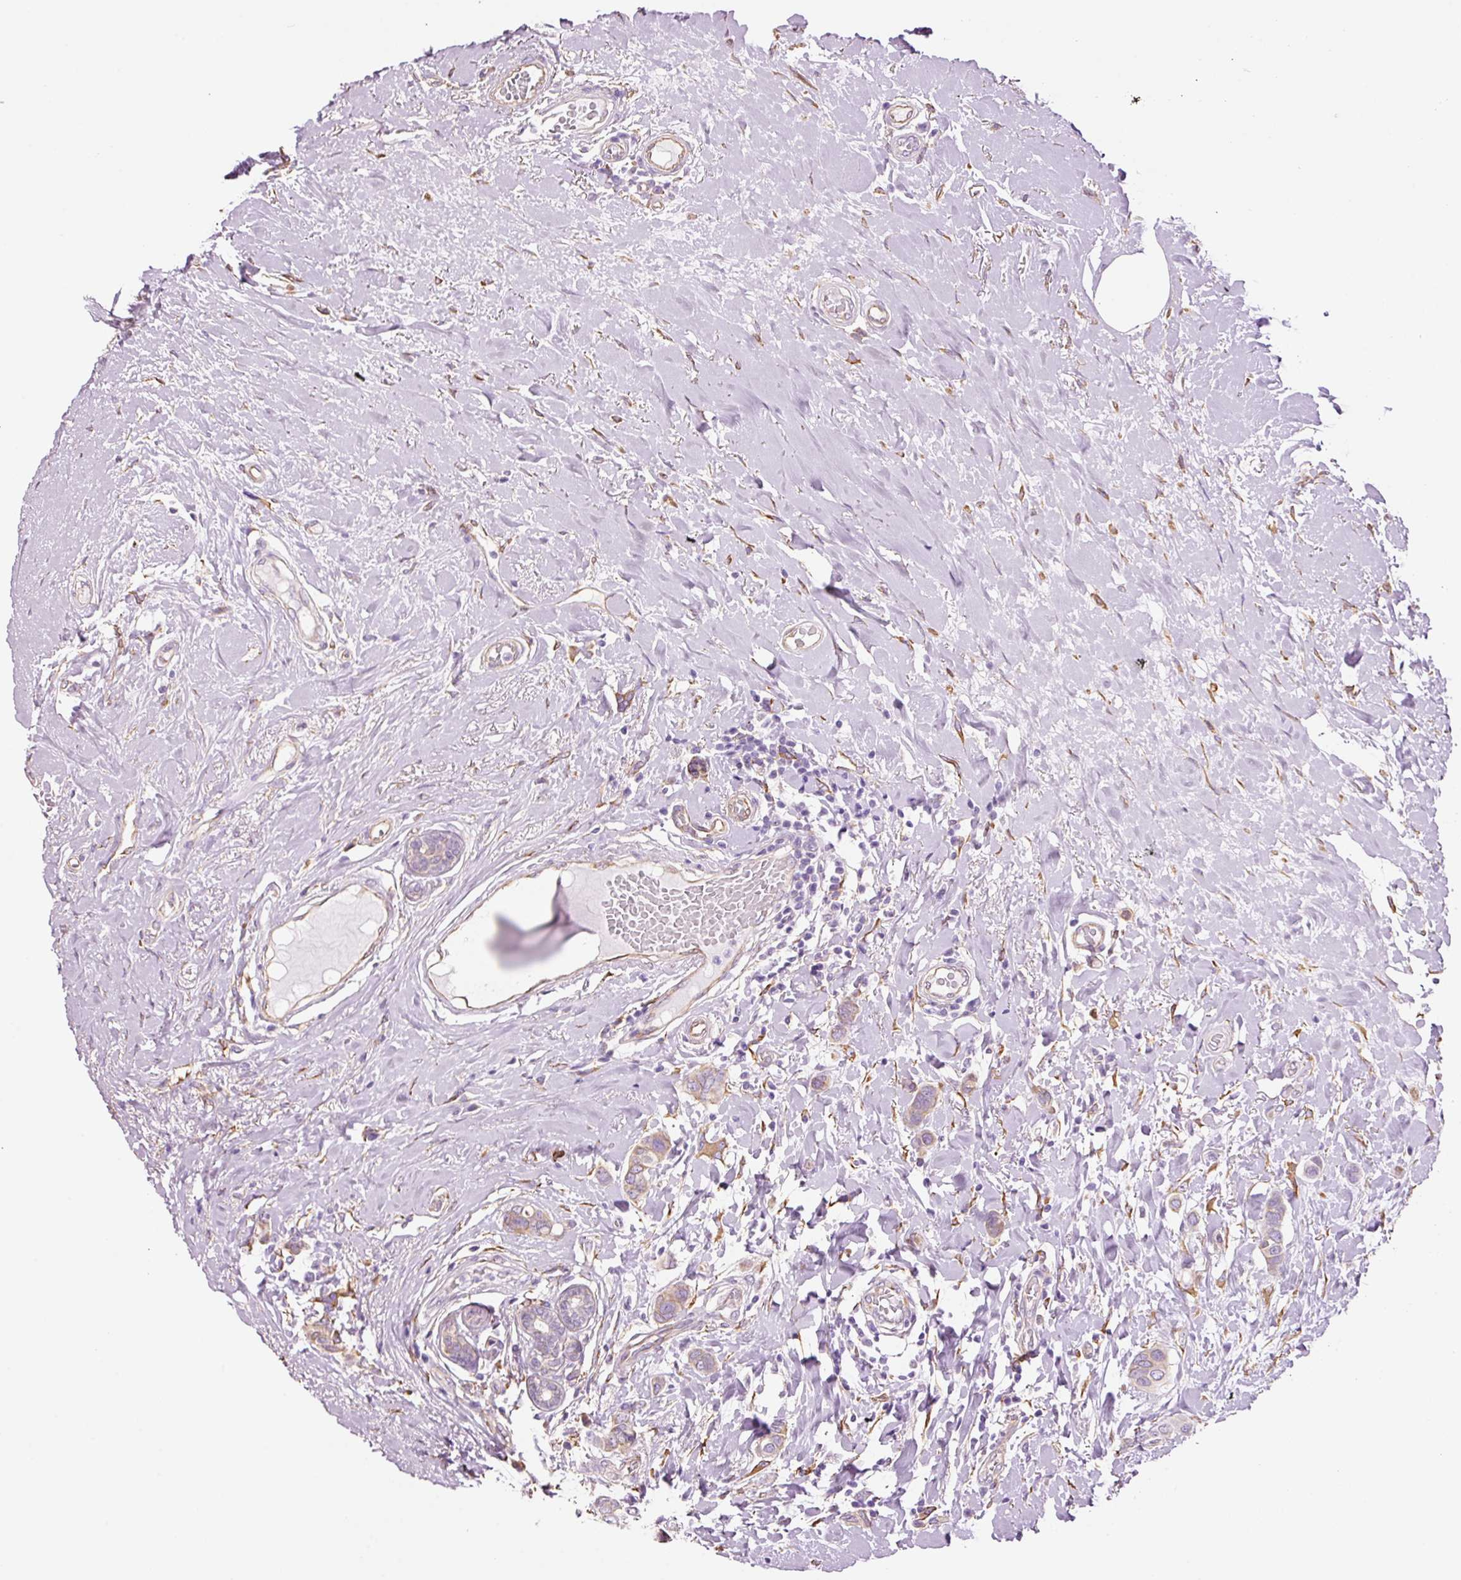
{"staining": {"intensity": "weak", "quantity": ">75%", "location": "cytoplasmic/membranous"}, "tissue": "breast cancer", "cell_type": "Tumor cells", "image_type": "cancer", "snomed": [{"axis": "morphology", "description": "Lobular carcinoma"}, {"axis": "topography", "description": "Breast"}], "caption": "Immunohistochemical staining of breast cancer (lobular carcinoma) exhibits weak cytoplasmic/membranous protein staining in about >75% of tumor cells.", "gene": "GCG", "patient": {"sex": "female", "age": 51}}